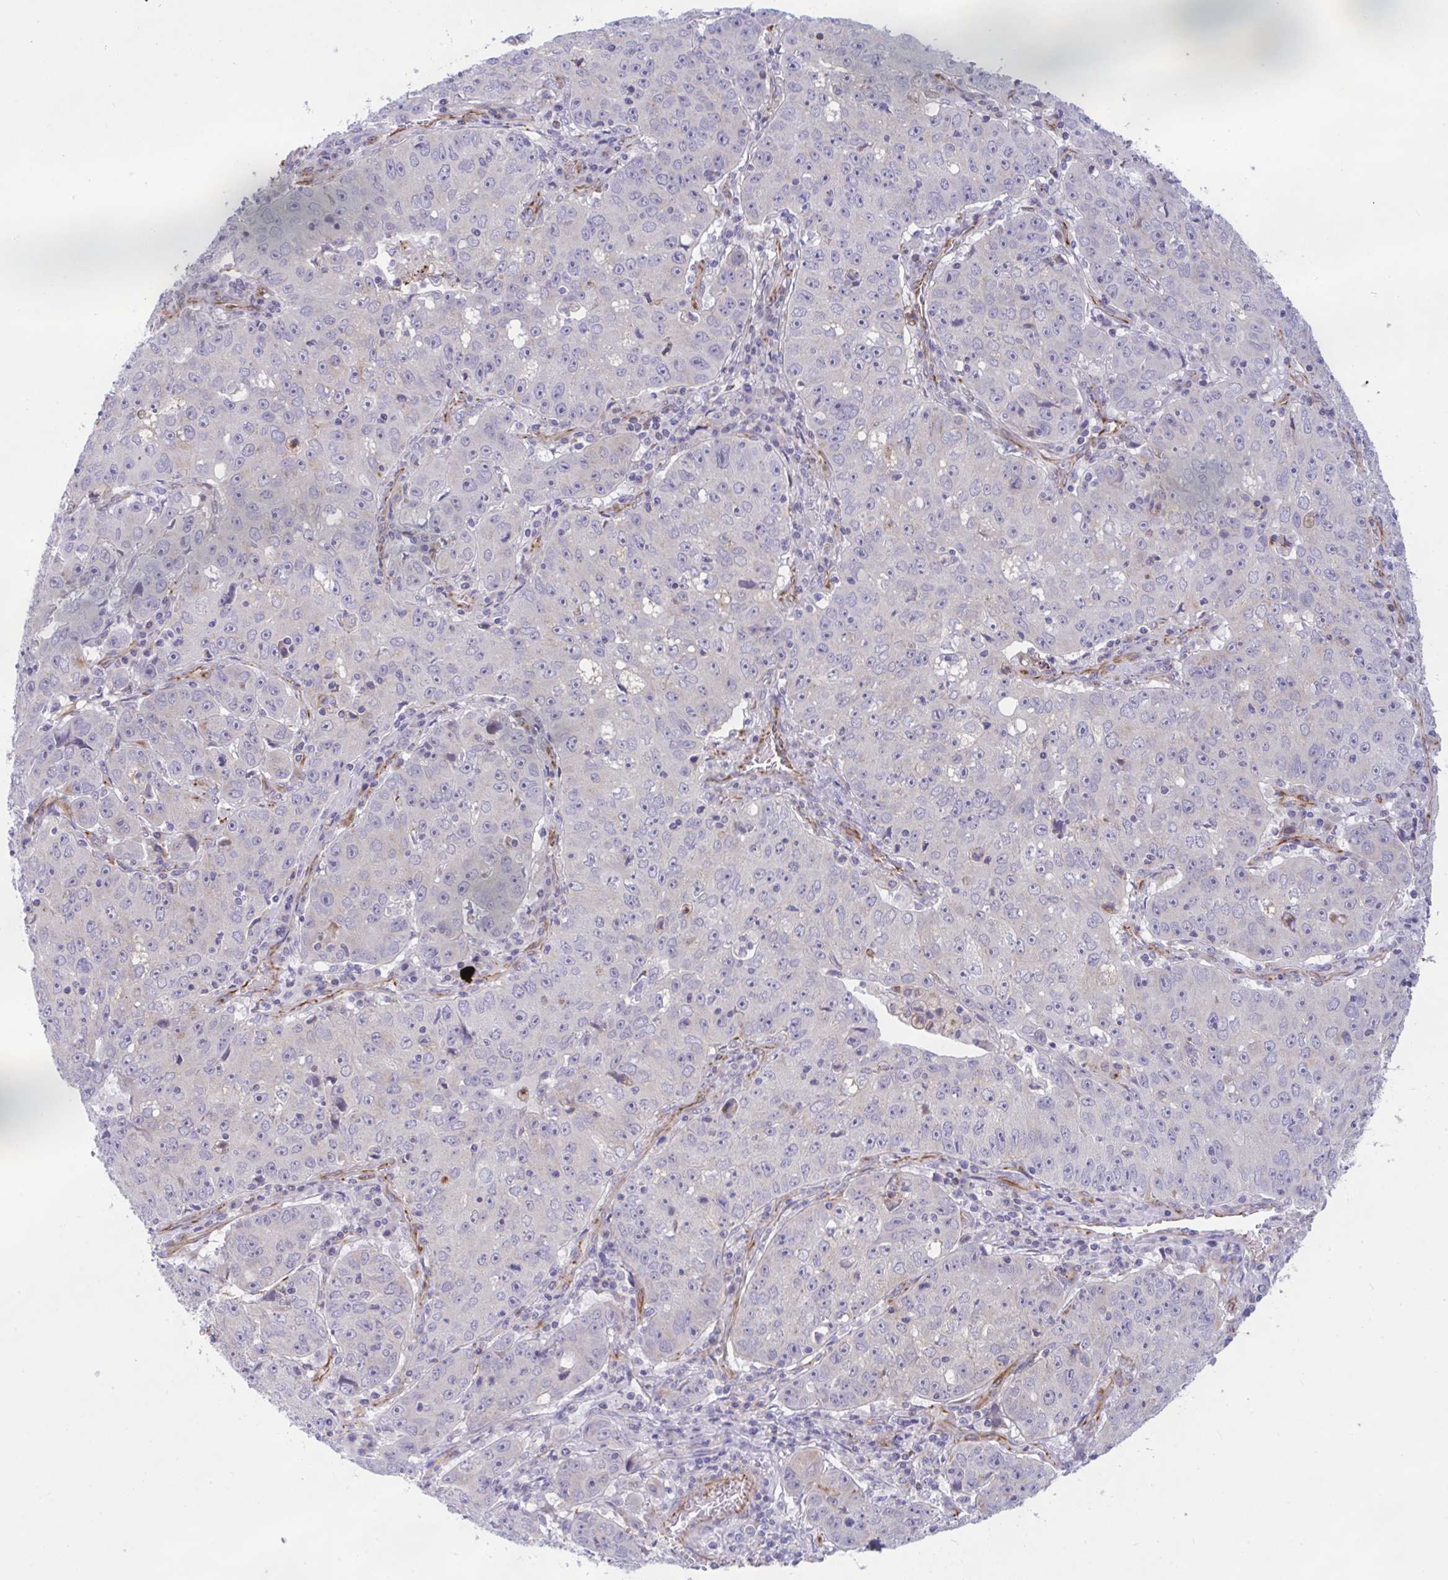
{"staining": {"intensity": "negative", "quantity": "none", "location": "none"}, "tissue": "lung cancer", "cell_type": "Tumor cells", "image_type": "cancer", "snomed": [{"axis": "morphology", "description": "Normal morphology"}, {"axis": "morphology", "description": "Adenocarcinoma, NOS"}, {"axis": "topography", "description": "Lymph node"}, {"axis": "topography", "description": "Lung"}], "caption": "IHC photomicrograph of human lung cancer (adenocarcinoma) stained for a protein (brown), which displays no staining in tumor cells.", "gene": "DCBLD1", "patient": {"sex": "female", "age": 57}}